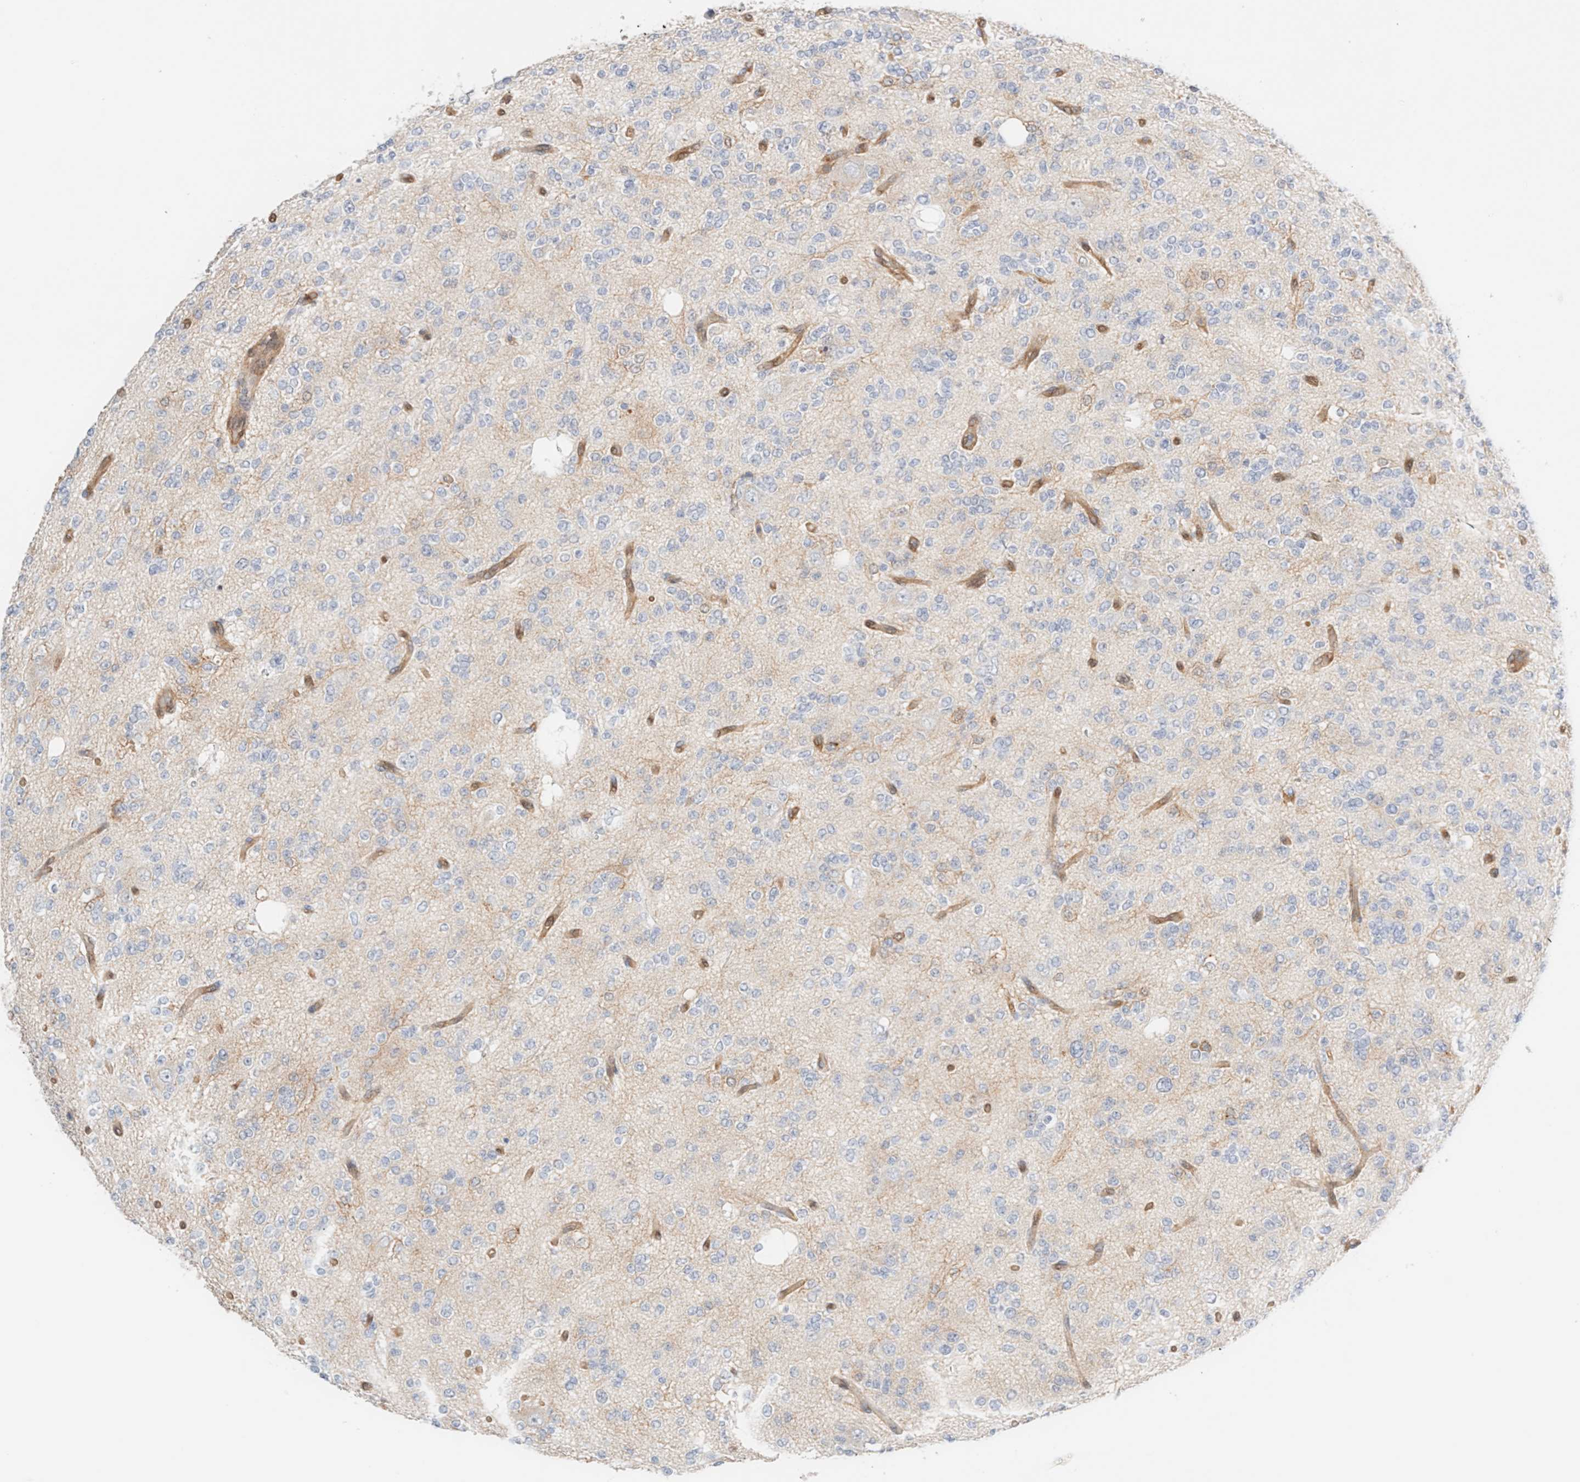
{"staining": {"intensity": "negative", "quantity": "none", "location": "none"}, "tissue": "glioma", "cell_type": "Tumor cells", "image_type": "cancer", "snomed": [{"axis": "morphology", "description": "Glioma, malignant, Low grade"}, {"axis": "topography", "description": "Brain"}], "caption": "IHC photomicrograph of malignant low-grade glioma stained for a protein (brown), which reveals no staining in tumor cells.", "gene": "LMCD1", "patient": {"sex": "male", "age": 38}}